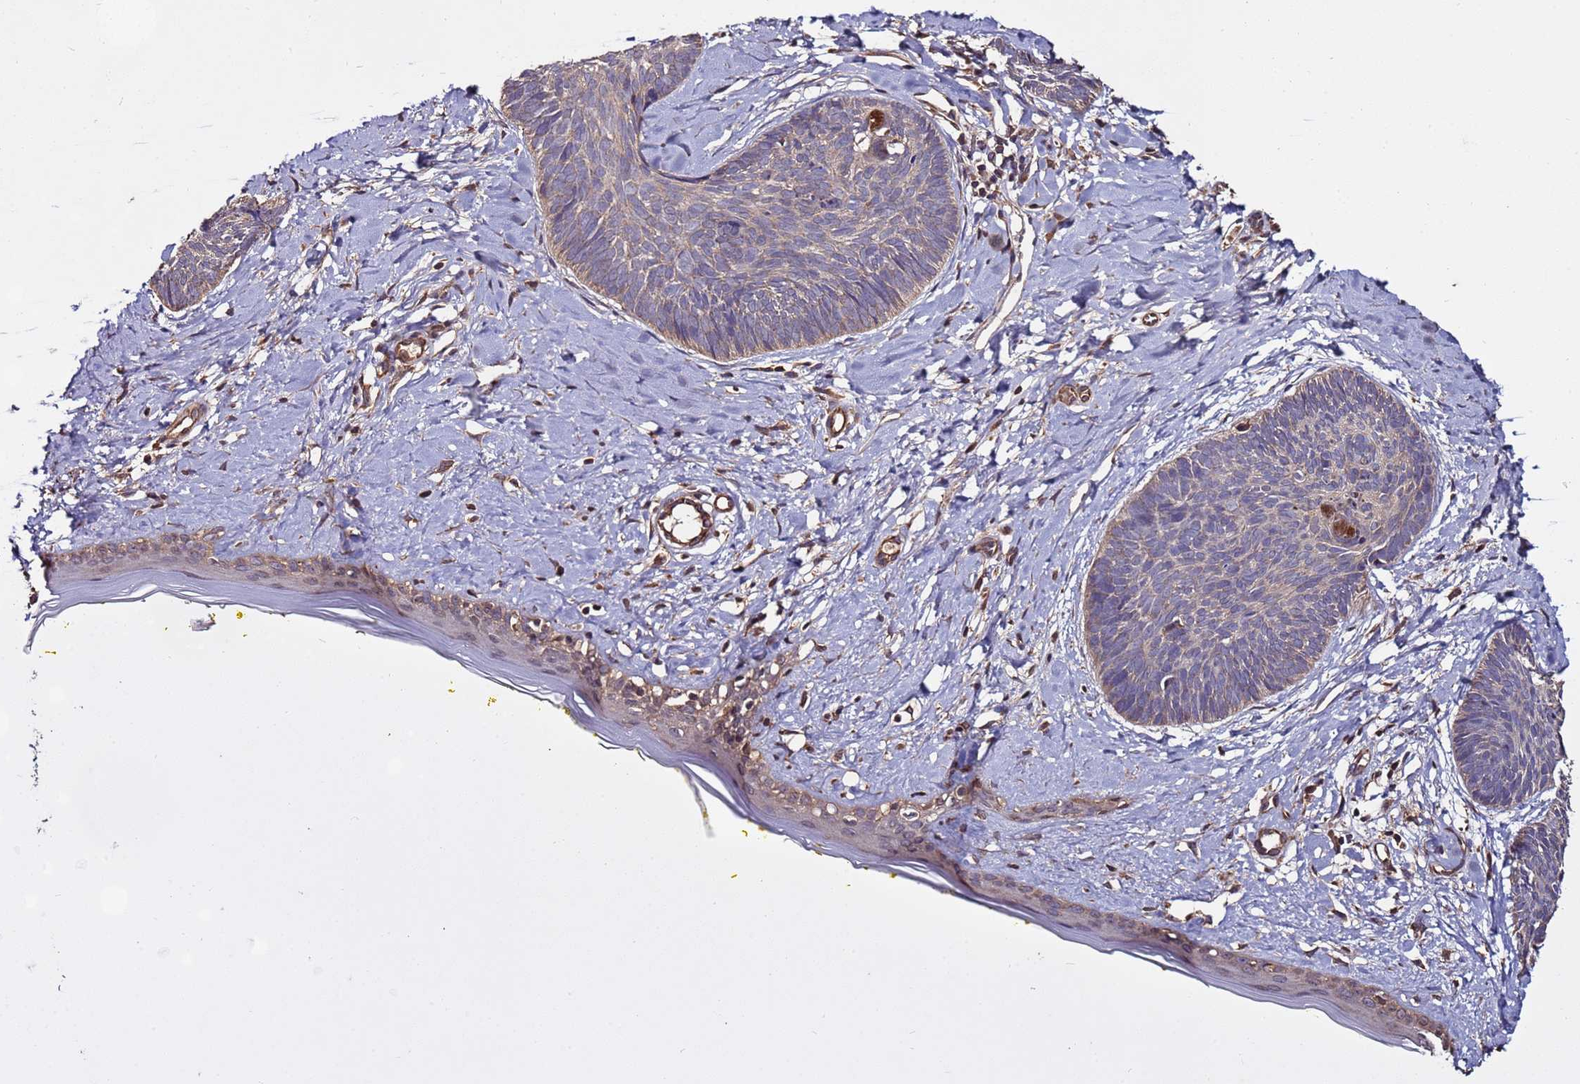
{"staining": {"intensity": "negative", "quantity": "none", "location": "none"}, "tissue": "skin cancer", "cell_type": "Tumor cells", "image_type": "cancer", "snomed": [{"axis": "morphology", "description": "Basal cell carcinoma"}, {"axis": "topography", "description": "Skin"}], "caption": "Tumor cells show no significant protein expression in skin cancer.", "gene": "RPS15A", "patient": {"sex": "female", "age": 81}}